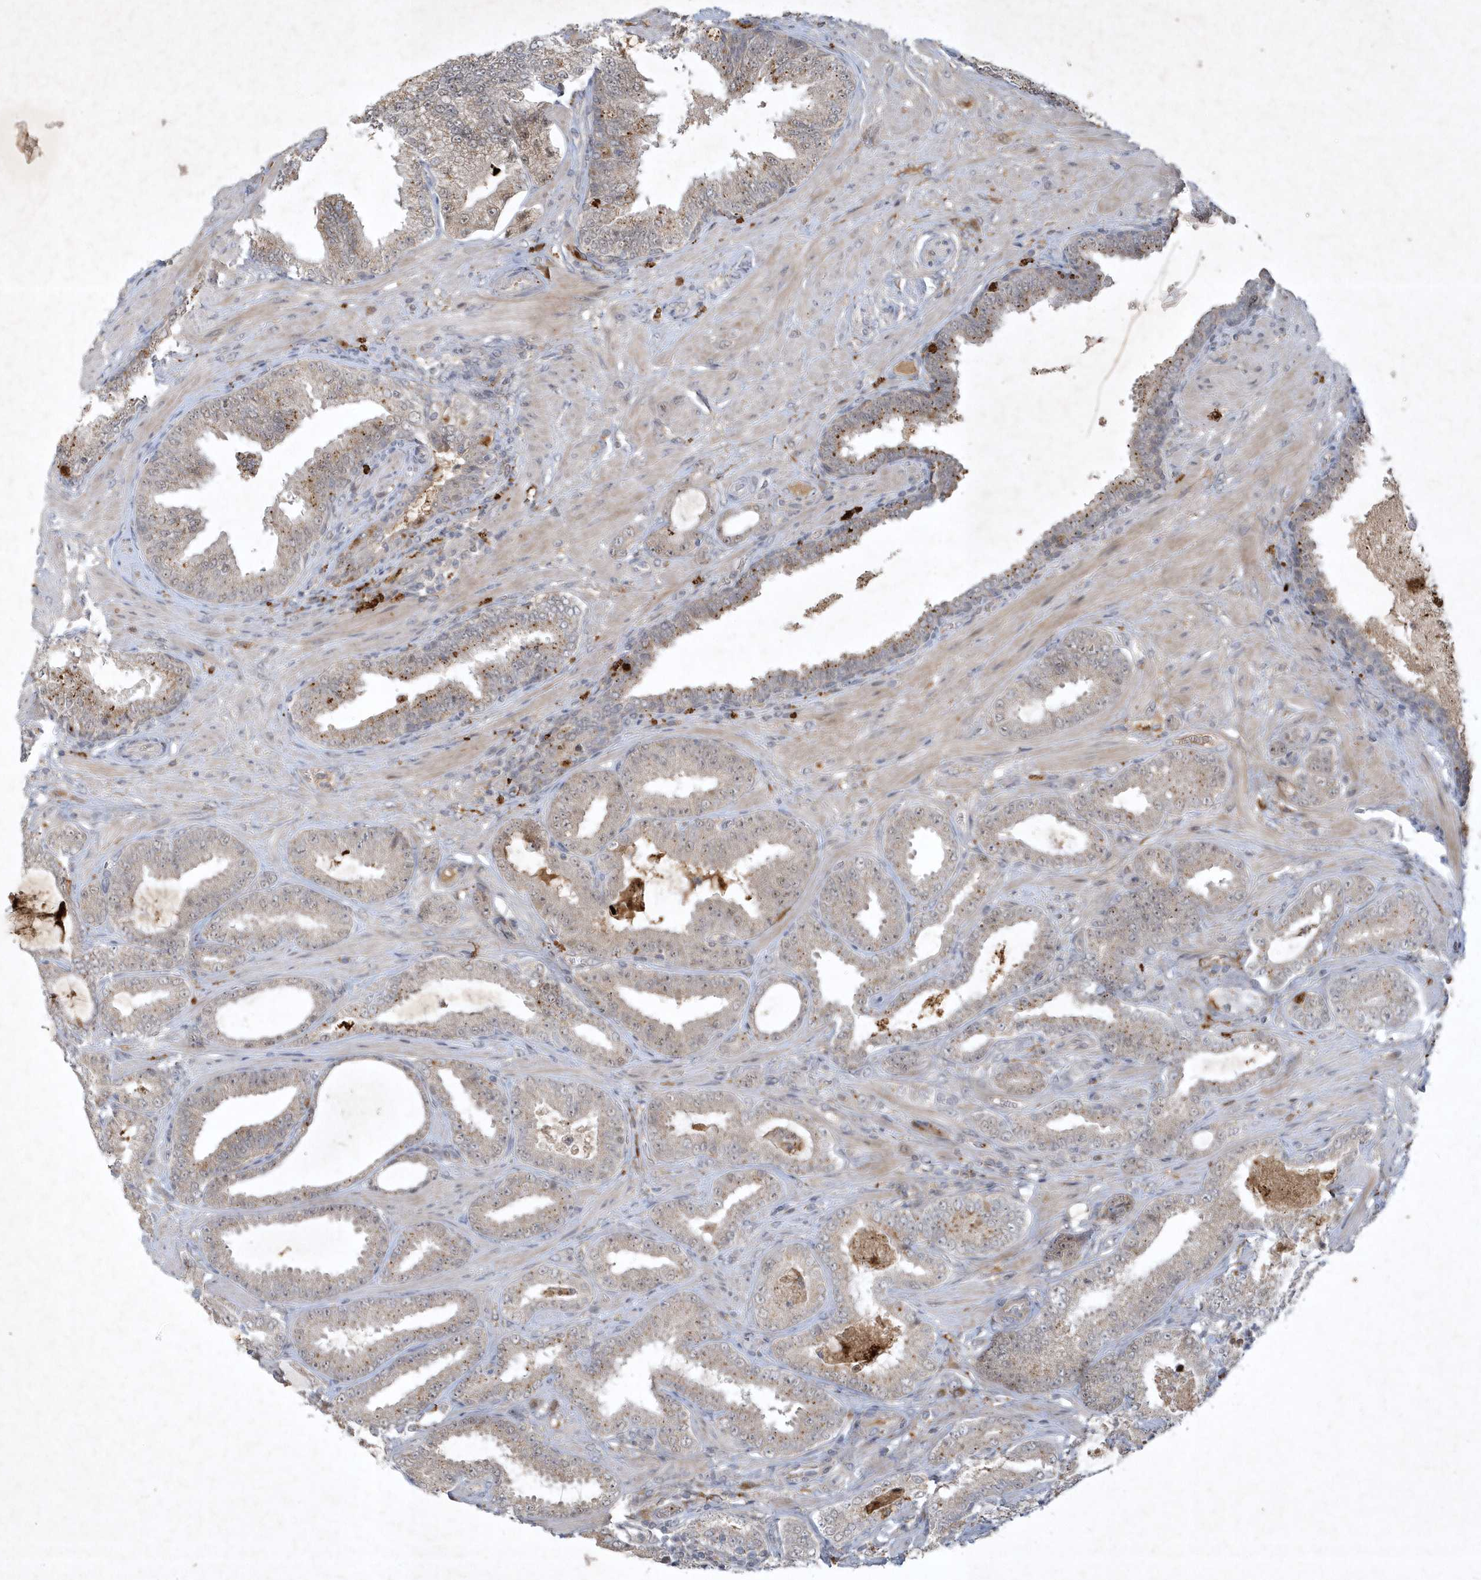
{"staining": {"intensity": "weak", "quantity": "25%-75%", "location": "cytoplasmic/membranous"}, "tissue": "prostate cancer", "cell_type": "Tumor cells", "image_type": "cancer", "snomed": [{"axis": "morphology", "description": "Adenocarcinoma, Low grade"}, {"axis": "topography", "description": "Prostate"}], "caption": "About 25%-75% of tumor cells in human prostate cancer (adenocarcinoma (low-grade)) reveal weak cytoplasmic/membranous protein staining as visualized by brown immunohistochemical staining.", "gene": "THG1L", "patient": {"sex": "male", "age": 63}}